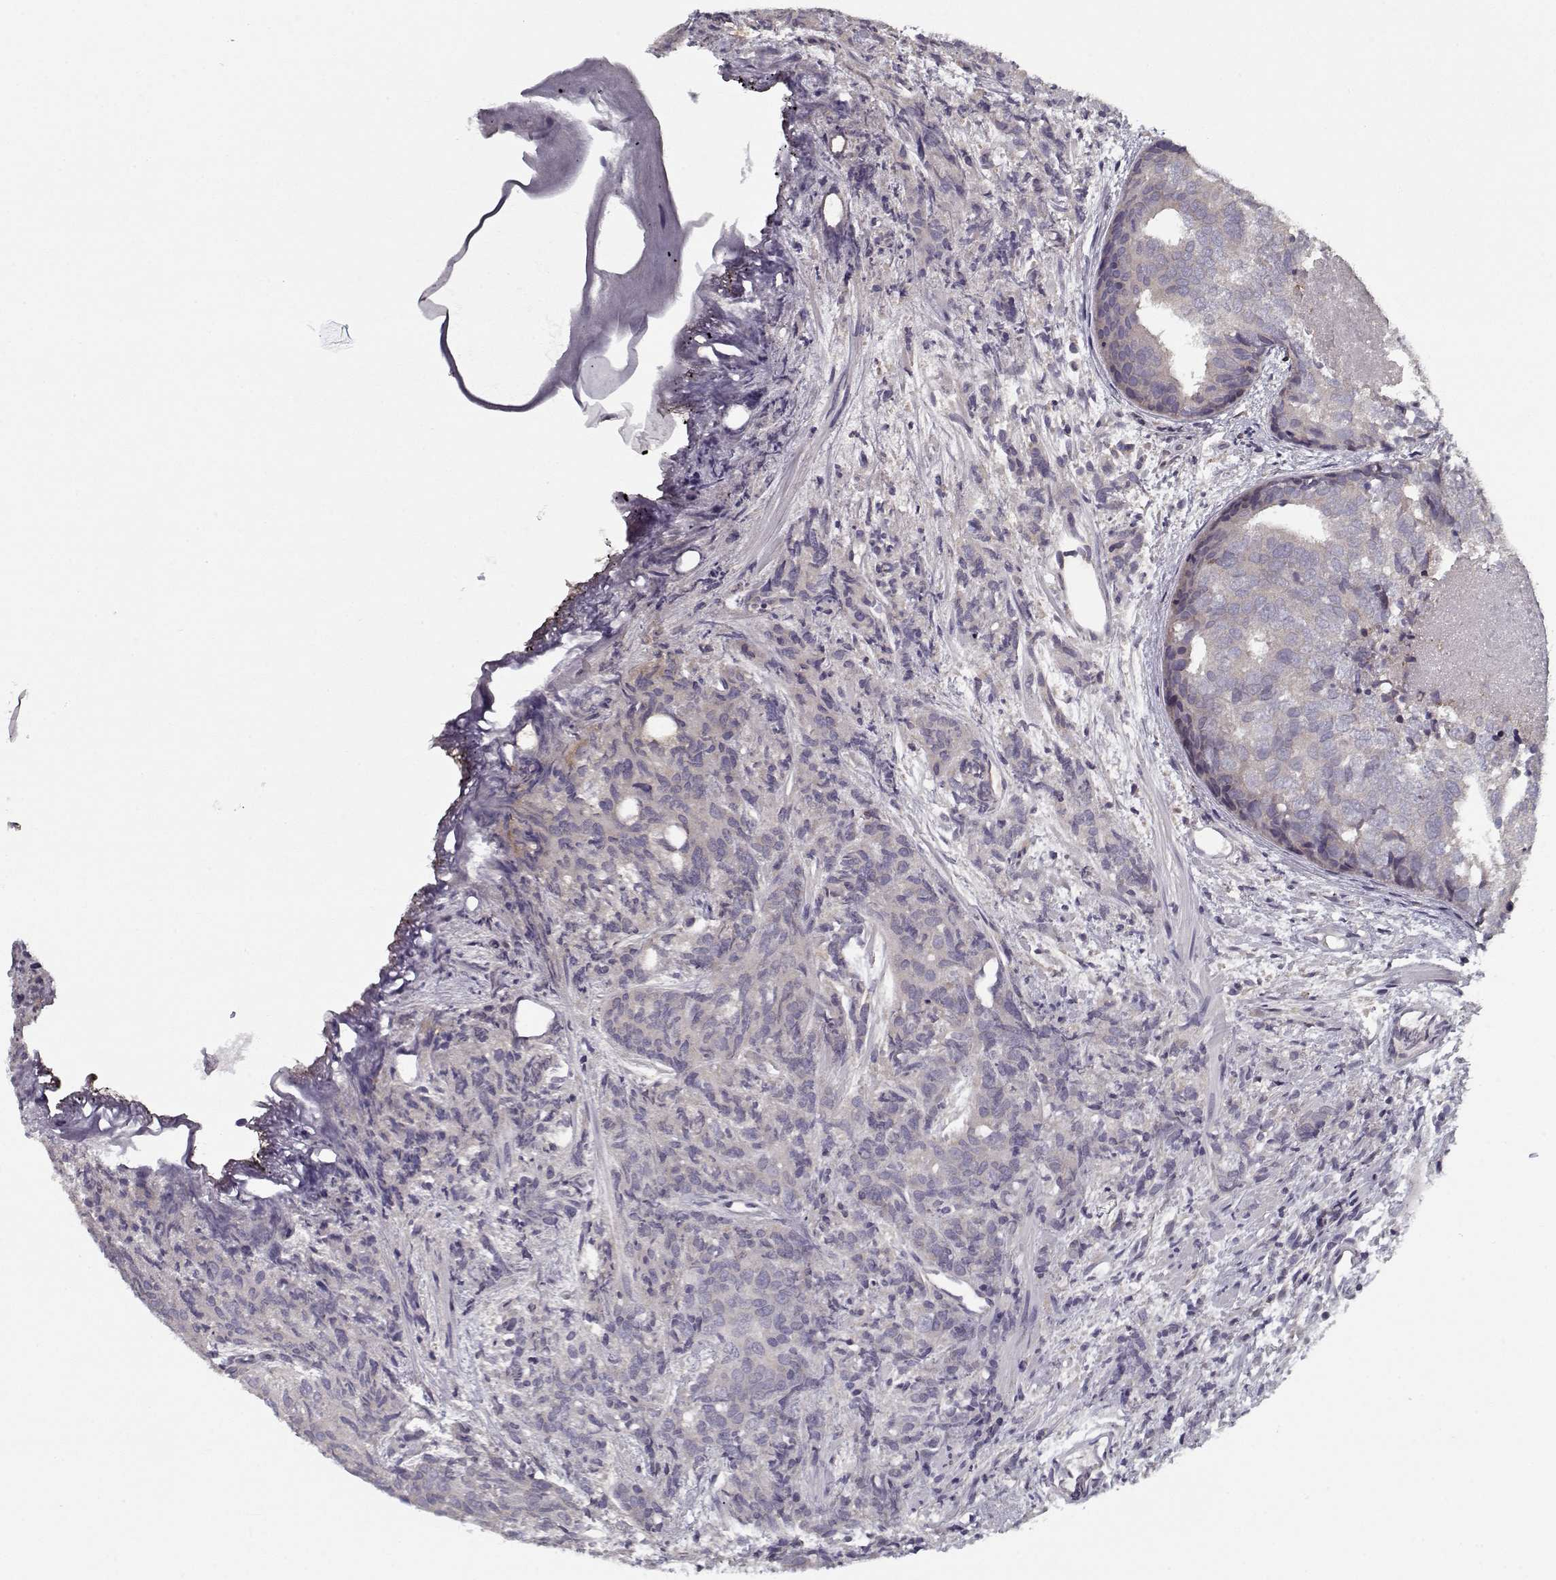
{"staining": {"intensity": "negative", "quantity": "none", "location": "none"}, "tissue": "prostate cancer", "cell_type": "Tumor cells", "image_type": "cancer", "snomed": [{"axis": "morphology", "description": "Adenocarcinoma, High grade"}, {"axis": "topography", "description": "Prostate"}], "caption": "Image shows no protein expression in tumor cells of prostate high-grade adenocarcinoma tissue.", "gene": "TESPA1", "patient": {"sex": "male", "age": 58}}